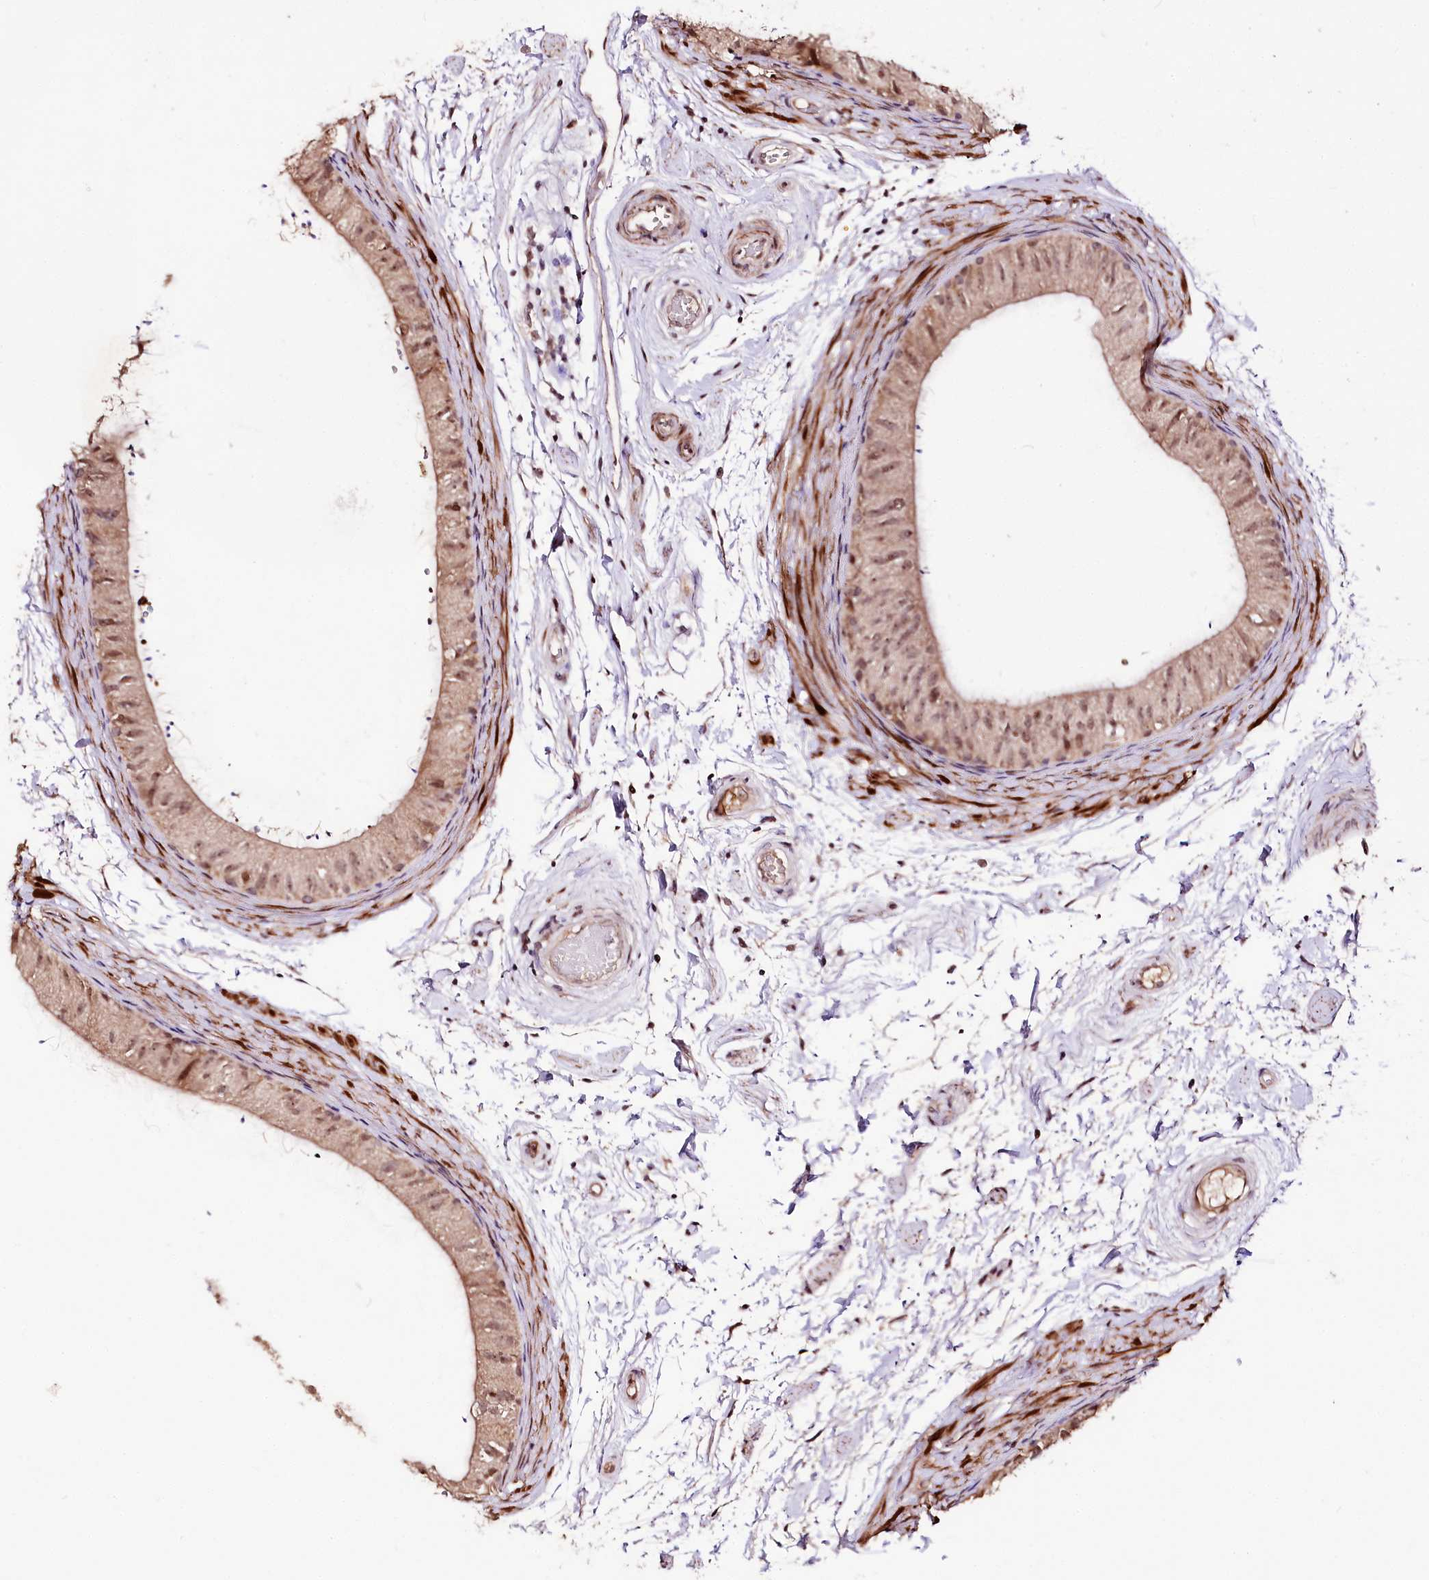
{"staining": {"intensity": "moderate", "quantity": ">75%", "location": "cytoplasmic/membranous,nuclear"}, "tissue": "epididymis", "cell_type": "Glandular cells", "image_type": "normal", "snomed": [{"axis": "morphology", "description": "Normal tissue, NOS"}, {"axis": "topography", "description": "Epididymis"}], "caption": "A brown stain shows moderate cytoplasmic/membranous,nuclear staining of a protein in glandular cells of unremarkable epididymis. (DAB (3,3'-diaminobenzidine) IHC with brightfield microscopy, high magnification).", "gene": "DMP1", "patient": {"sex": "male", "age": 50}}